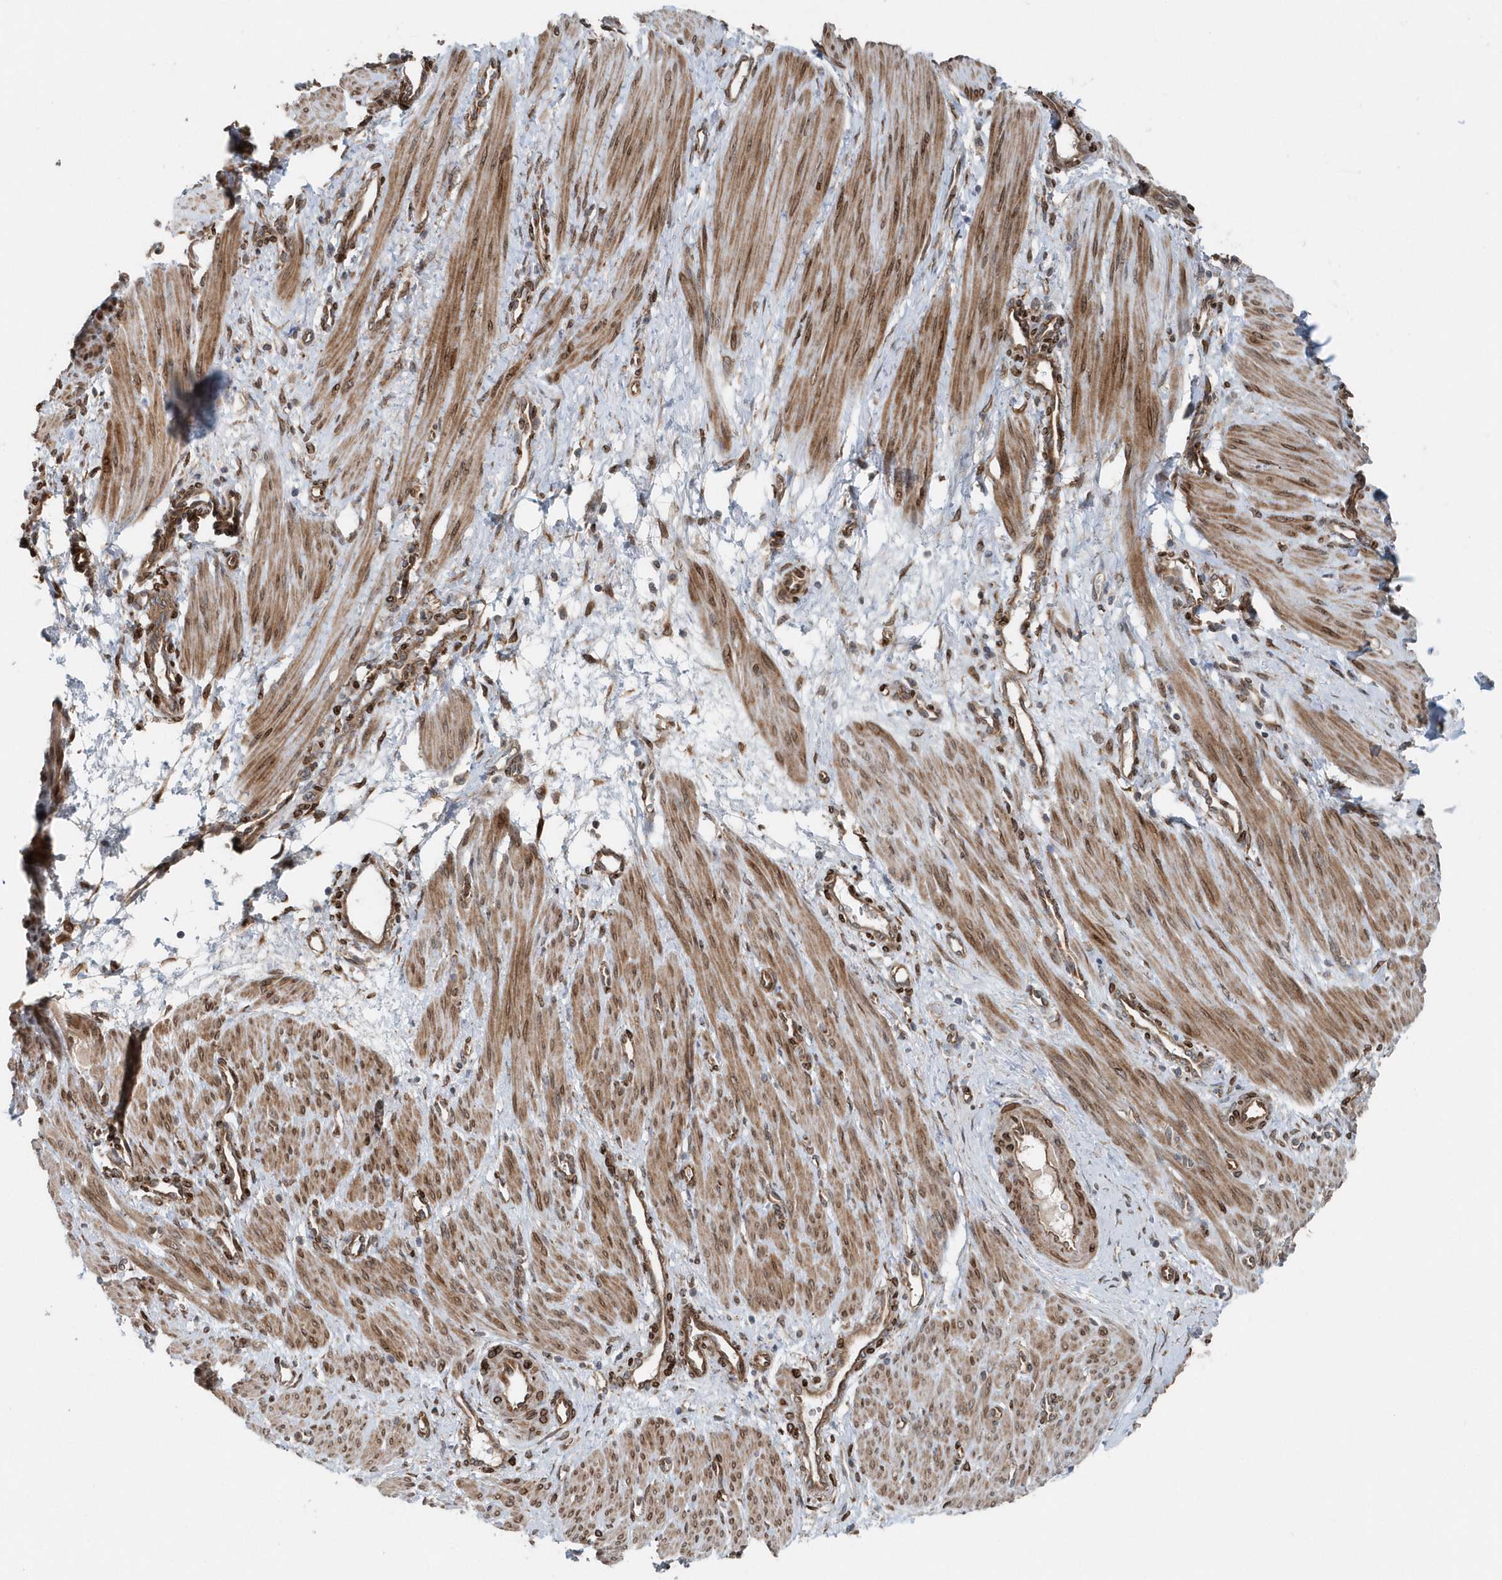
{"staining": {"intensity": "moderate", "quantity": ">75%", "location": "cytoplasmic/membranous"}, "tissue": "smooth muscle", "cell_type": "Smooth muscle cells", "image_type": "normal", "snomed": [{"axis": "morphology", "description": "Normal tissue, NOS"}, {"axis": "topography", "description": "Endometrium"}], "caption": "Brown immunohistochemical staining in unremarkable human smooth muscle demonstrates moderate cytoplasmic/membranous staining in about >75% of smooth muscle cells. The staining was performed using DAB (3,3'-diaminobenzidine) to visualize the protein expression in brown, while the nuclei were stained in blue with hematoxylin (Magnification: 20x).", "gene": "MCC", "patient": {"sex": "female", "age": 33}}